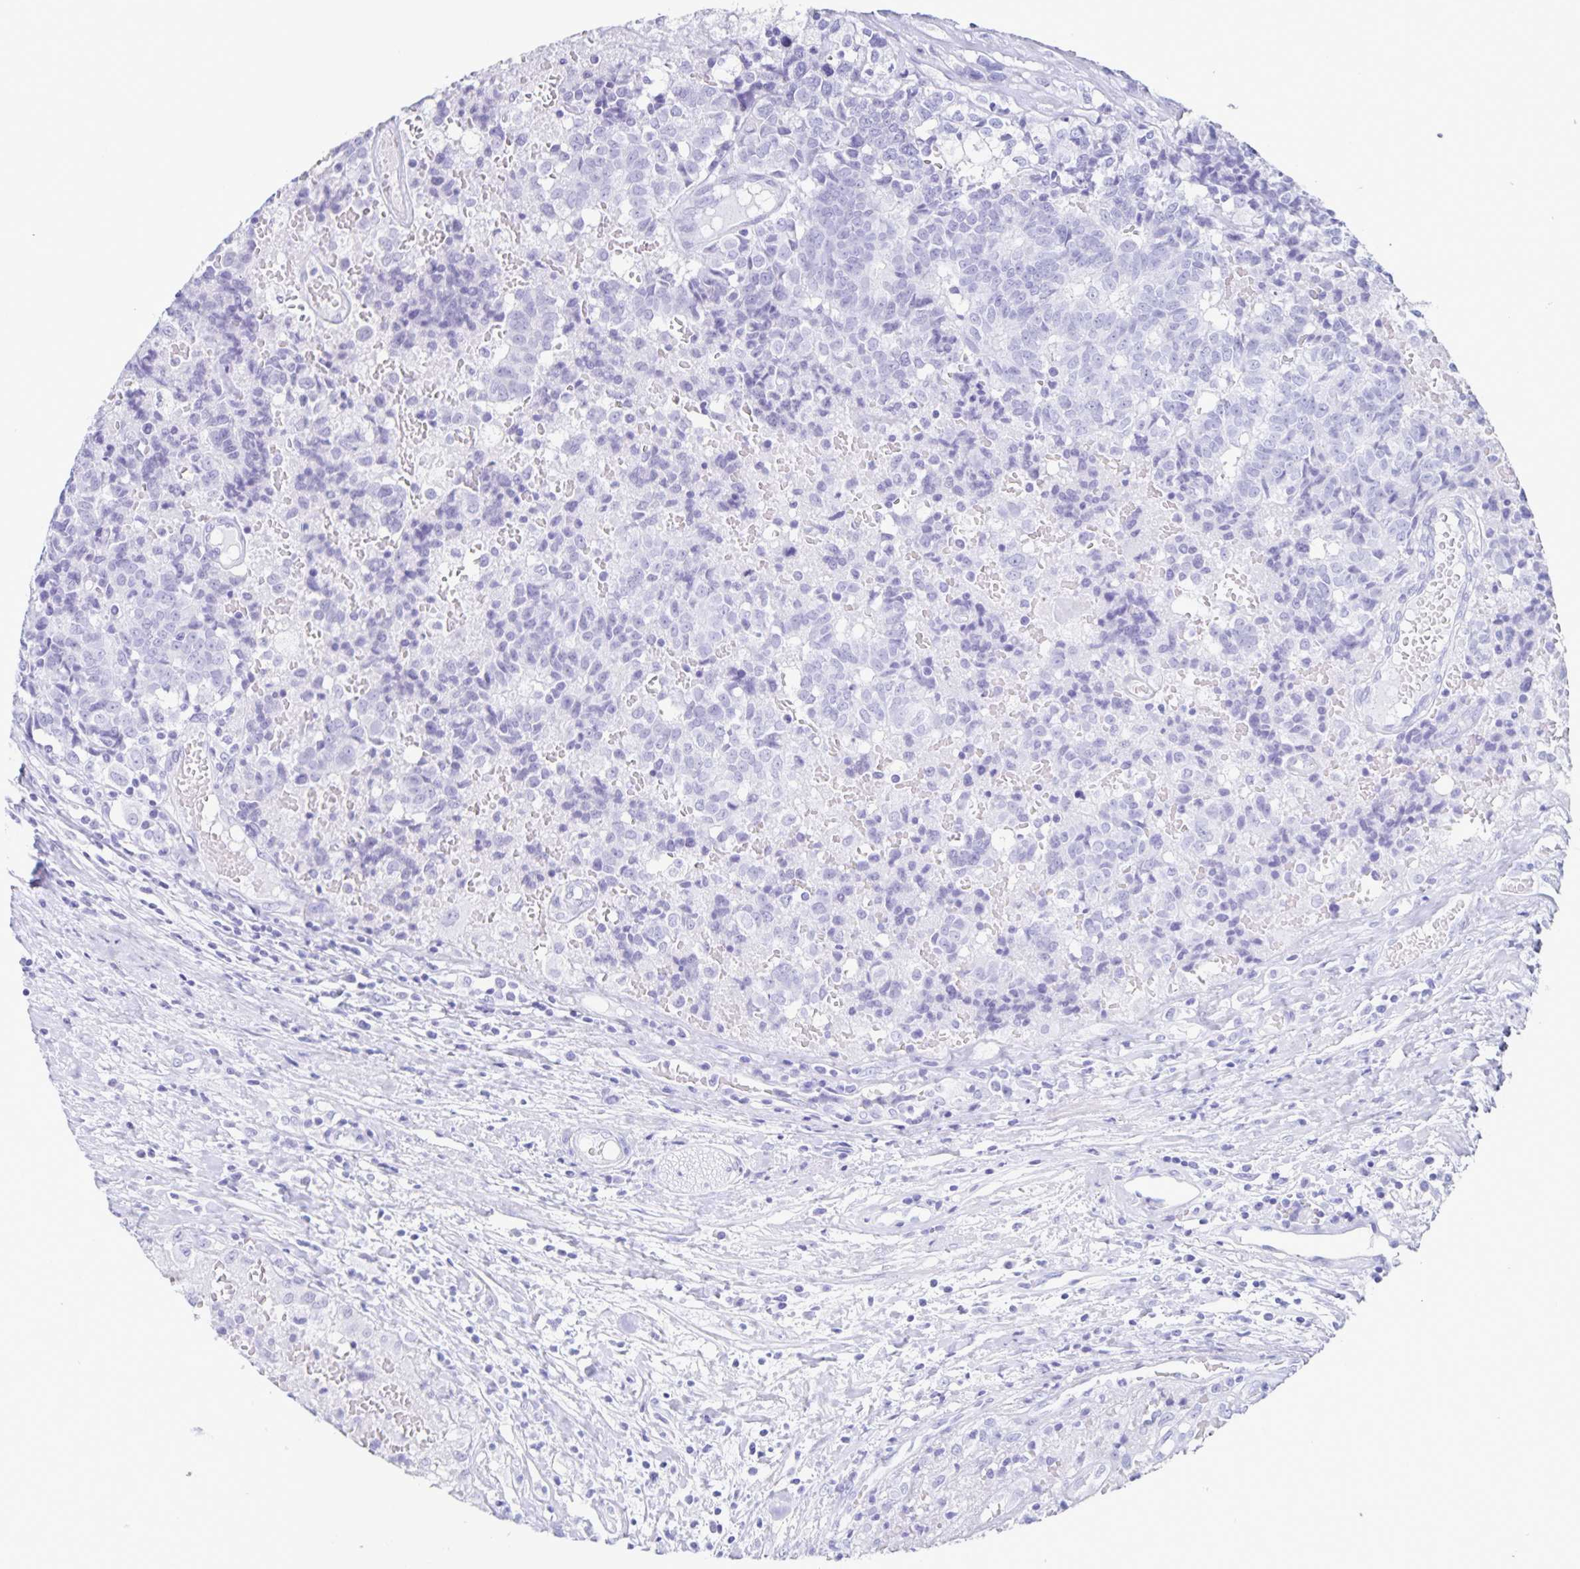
{"staining": {"intensity": "negative", "quantity": "none", "location": "none"}, "tissue": "prostate cancer", "cell_type": "Tumor cells", "image_type": "cancer", "snomed": [{"axis": "morphology", "description": "Adenocarcinoma, High grade"}, {"axis": "topography", "description": "Prostate and seminal vesicle, NOS"}], "caption": "Immunohistochemical staining of prostate cancer (high-grade adenocarcinoma) reveals no significant expression in tumor cells.", "gene": "C12orf56", "patient": {"sex": "male", "age": 60}}